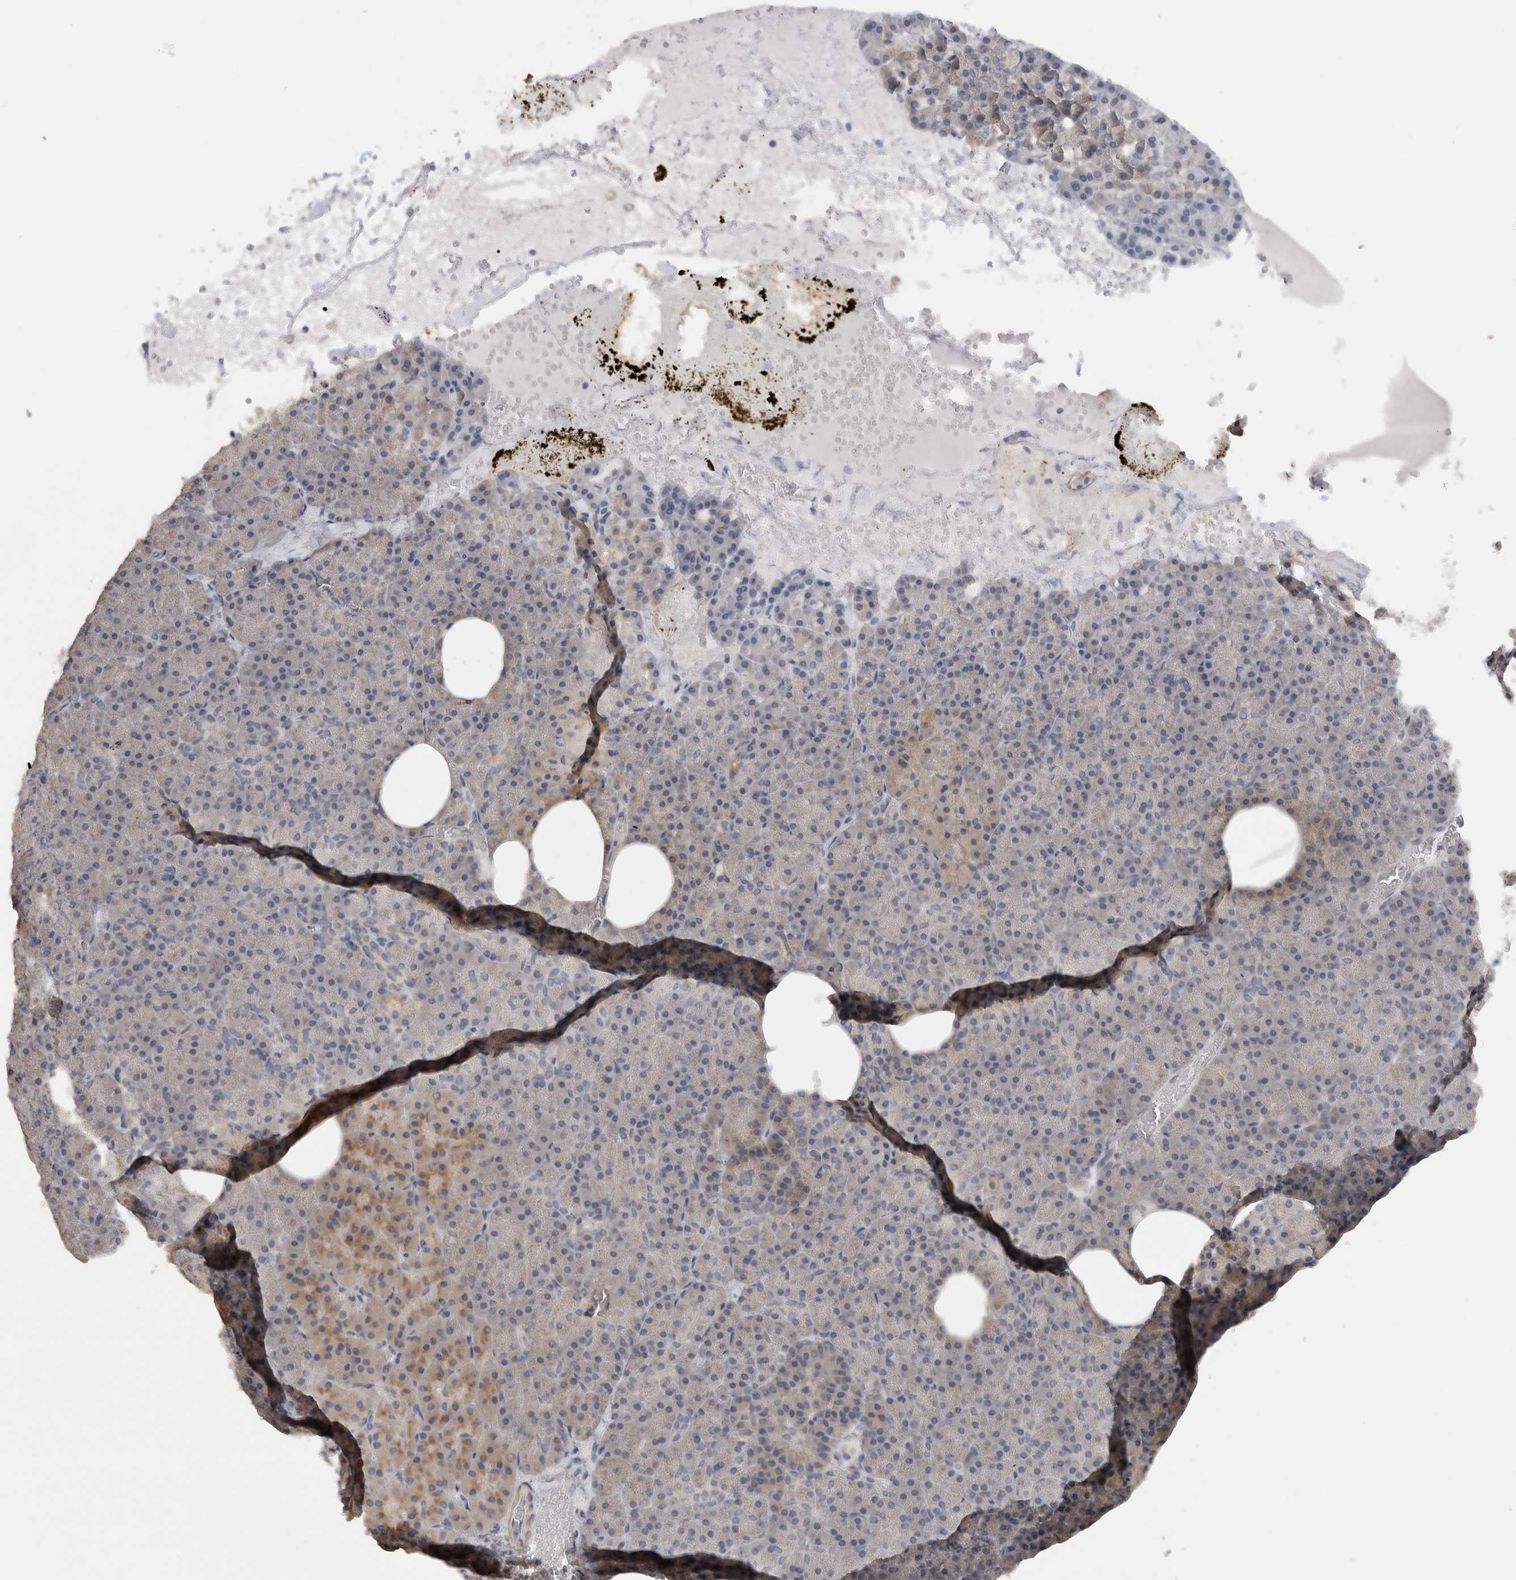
{"staining": {"intensity": "moderate", "quantity": "<25%", "location": "cytoplasmic/membranous"}, "tissue": "pancreas", "cell_type": "Exocrine glandular cells", "image_type": "normal", "snomed": [{"axis": "morphology", "description": "Normal tissue, NOS"}, {"axis": "morphology", "description": "Carcinoid, malignant, NOS"}, {"axis": "topography", "description": "Pancreas"}], "caption": "IHC (DAB) staining of benign human pancreas reveals moderate cytoplasmic/membranous protein expression in about <25% of exocrine glandular cells. Nuclei are stained in blue.", "gene": "MGAT1", "patient": {"sex": "female", "age": 35}}